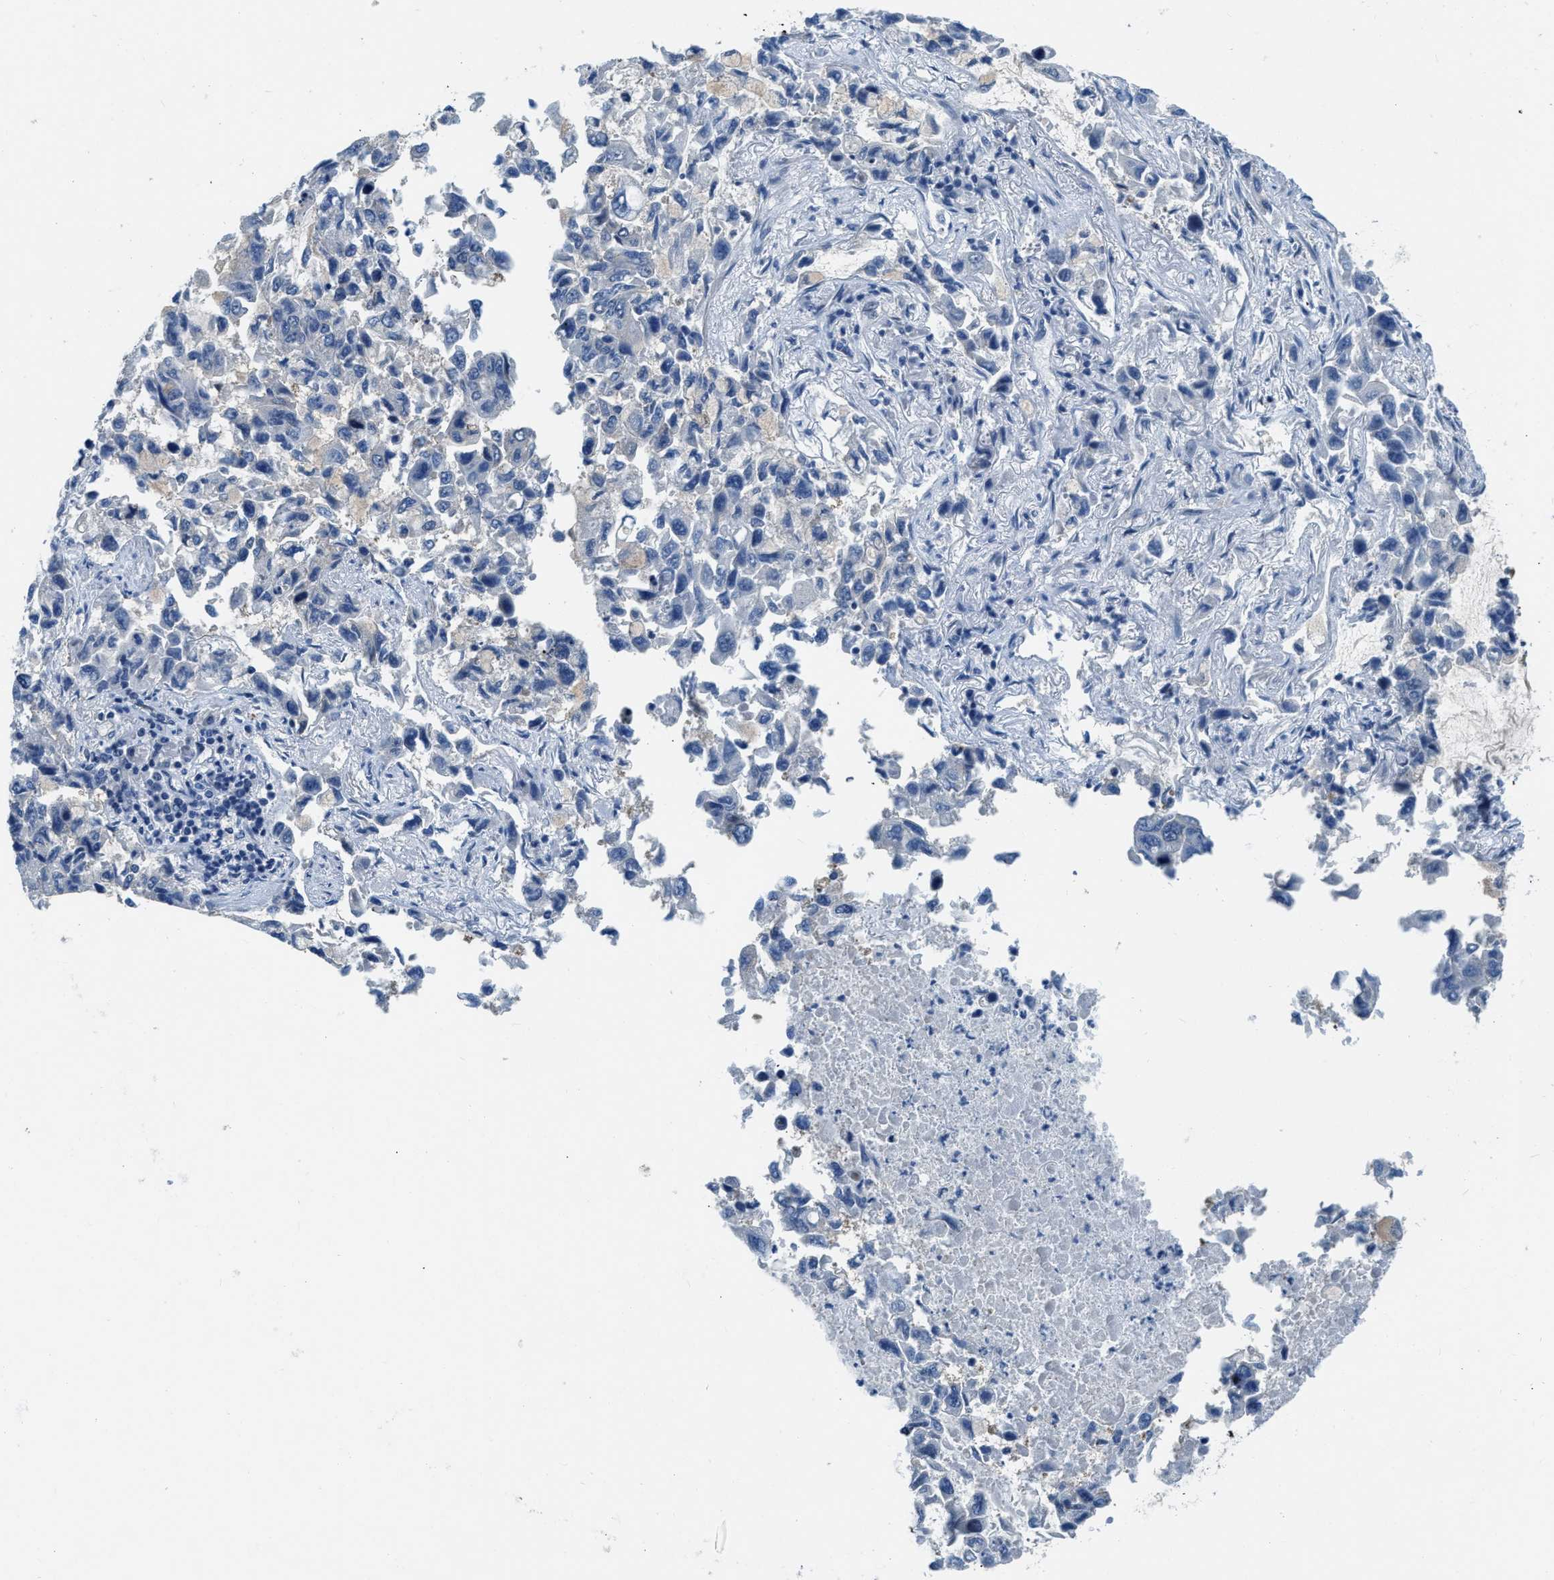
{"staining": {"intensity": "negative", "quantity": "none", "location": "none"}, "tissue": "lung cancer", "cell_type": "Tumor cells", "image_type": "cancer", "snomed": [{"axis": "morphology", "description": "Adenocarcinoma, NOS"}, {"axis": "topography", "description": "Lung"}], "caption": "The histopathology image demonstrates no staining of tumor cells in lung cancer (adenocarcinoma).", "gene": "PFKP", "patient": {"sex": "male", "age": 64}}